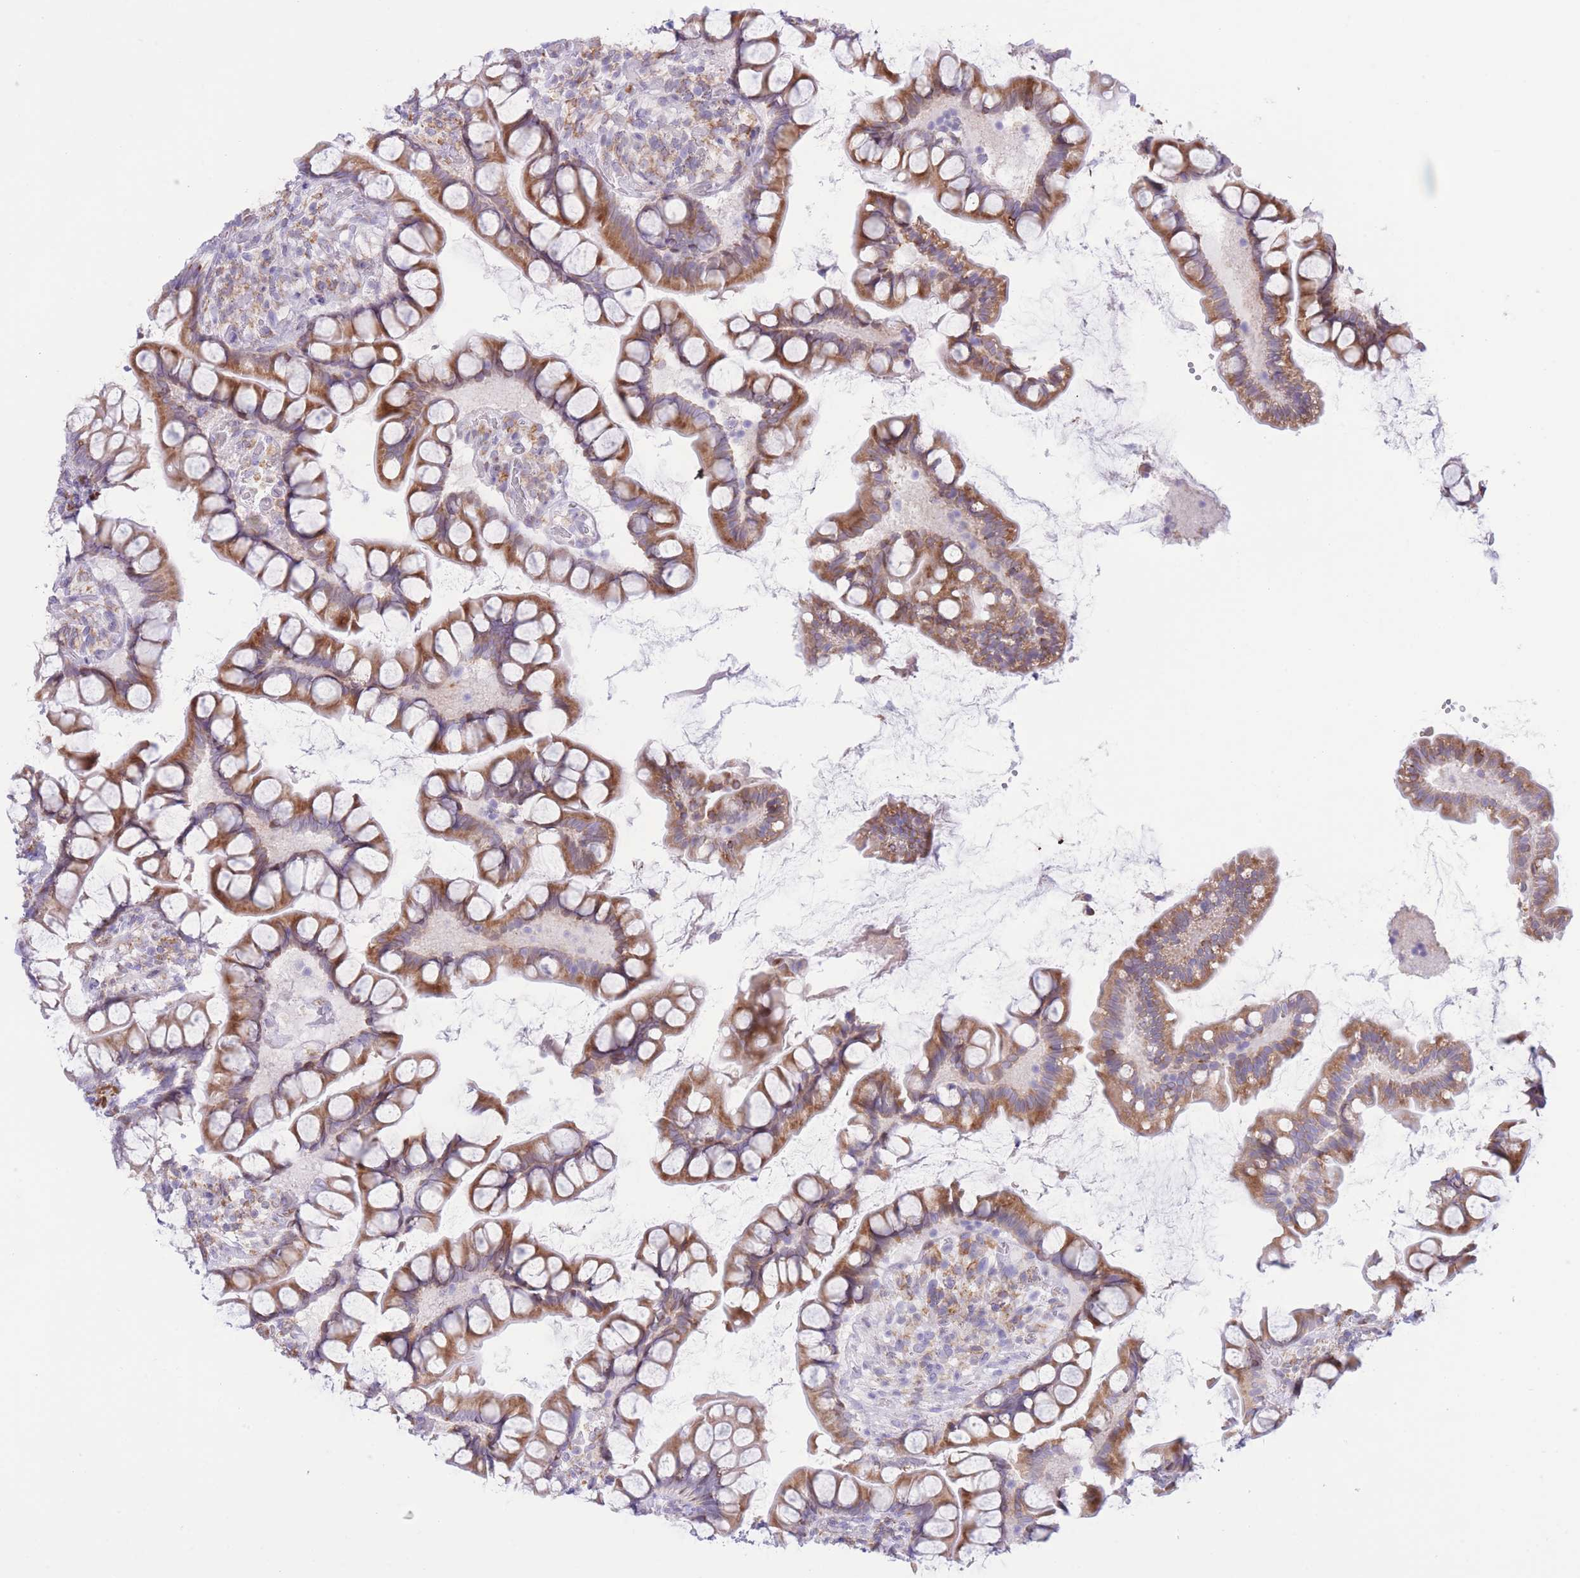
{"staining": {"intensity": "moderate", "quantity": ">75%", "location": "cytoplasmic/membranous"}, "tissue": "small intestine", "cell_type": "Glandular cells", "image_type": "normal", "snomed": [{"axis": "morphology", "description": "Normal tissue, NOS"}, {"axis": "topography", "description": "Small intestine"}], "caption": "Protein staining by IHC exhibits moderate cytoplasmic/membranous expression in about >75% of glandular cells in normal small intestine. The staining was performed using DAB (3,3'-diaminobenzidine) to visualize the protein expression in brown, while the nuclei were stained in blue with hematoxylin (Magnification: 20x).", "gene": "MYDGF", "patient": {"sex": "male", "age": 70}}